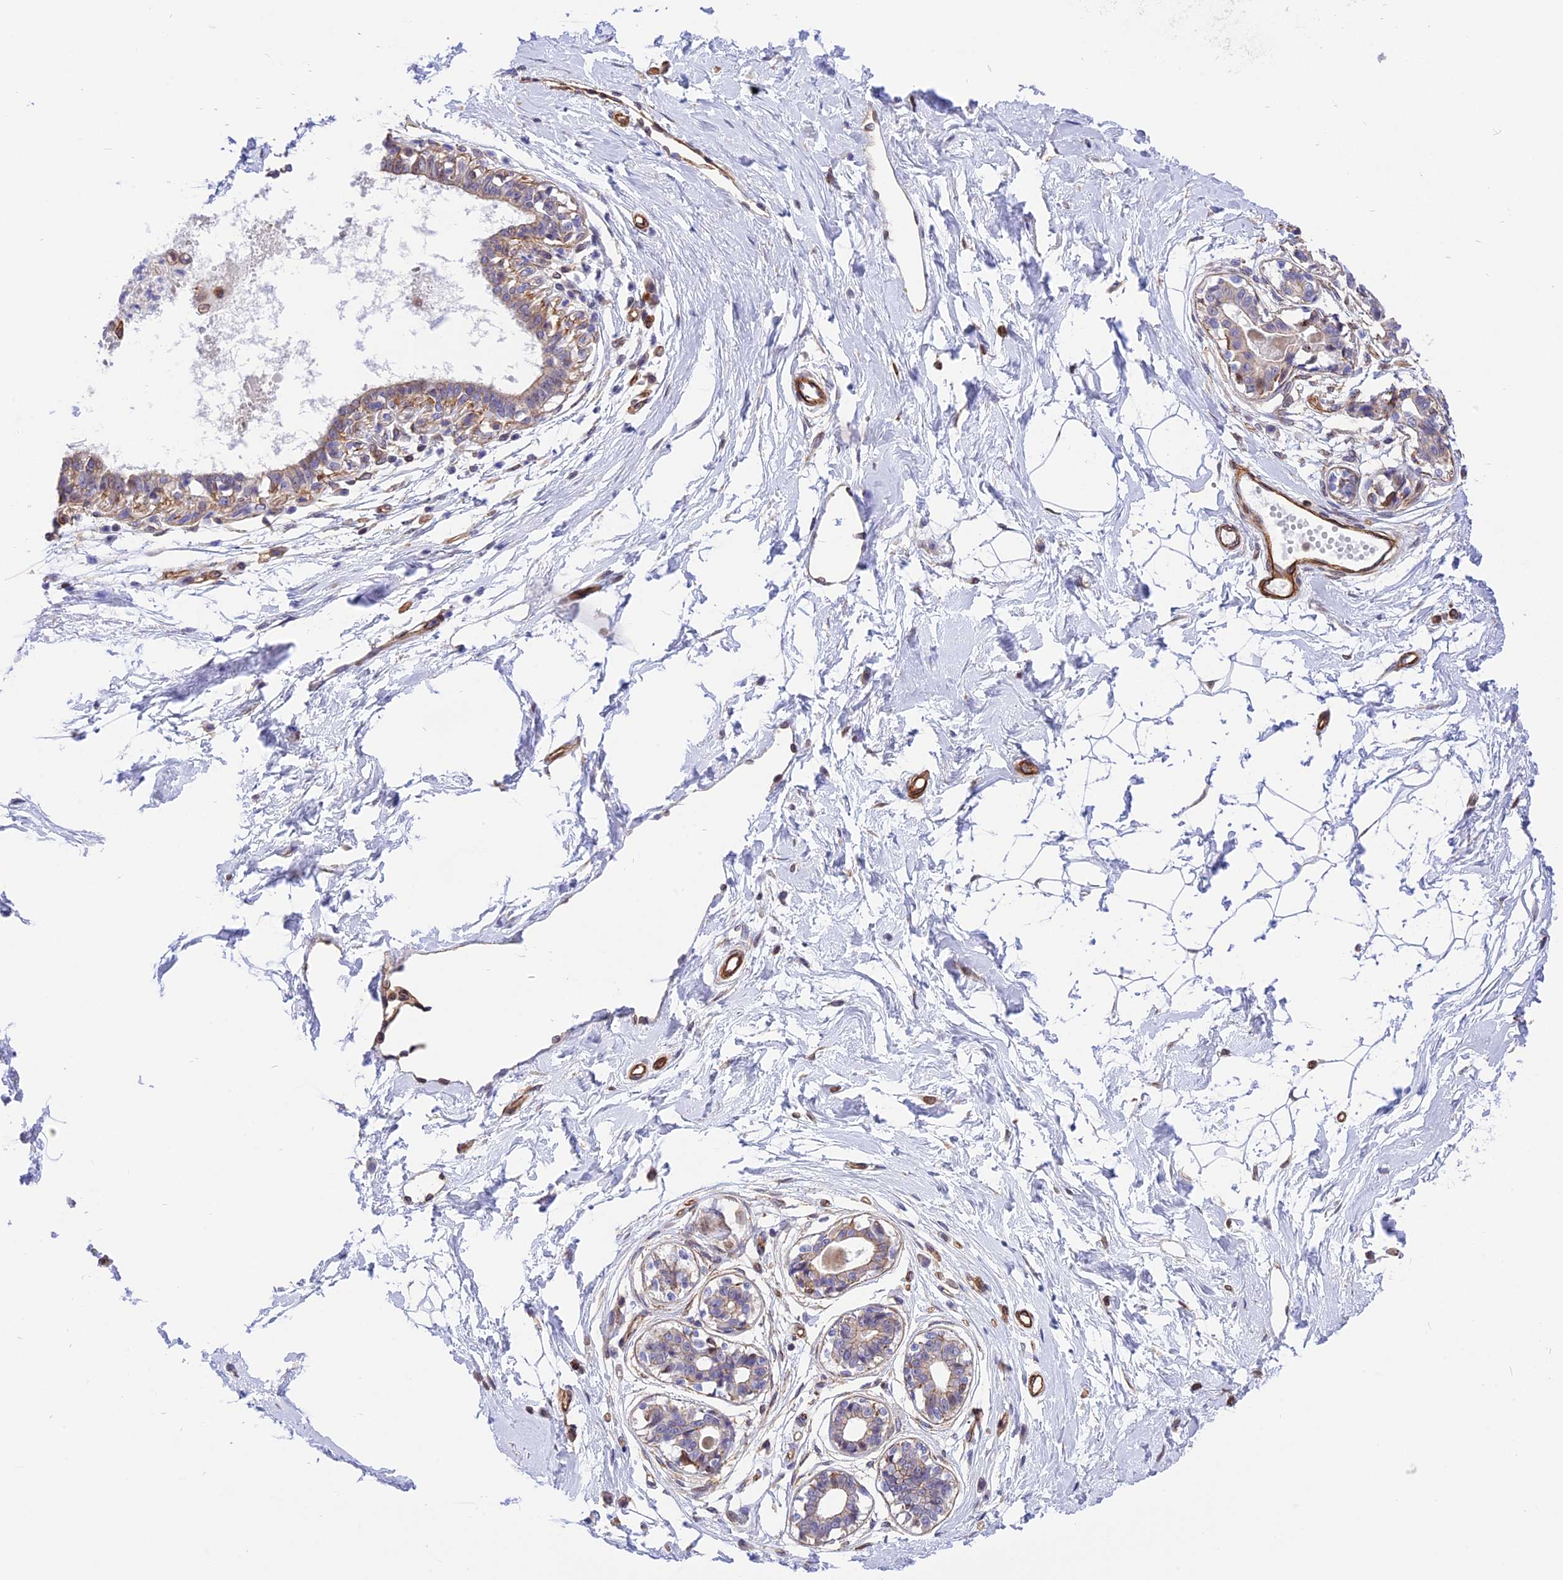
{"staining": {"intensity": "negative", "quantity": "none", "location": "none"}, "tissue": "breast", "cell_type": "Adipocytes", "image_type": "normal", "snomed": [{"axis": "morphology", "description": "Normal tissue, NOS"}, {"axis": "topography", "description": "Breast"}], "caption": "The image demonstrates no staining of adipocytes in normal breast. The staining is performed using DAB (3,3'-diaminobenzidine) brown chromogen with nuclei counter-stained in using hematoxylin.", "gene": "R3HDM4", "patient": {"sex": "female", "age": 45}}